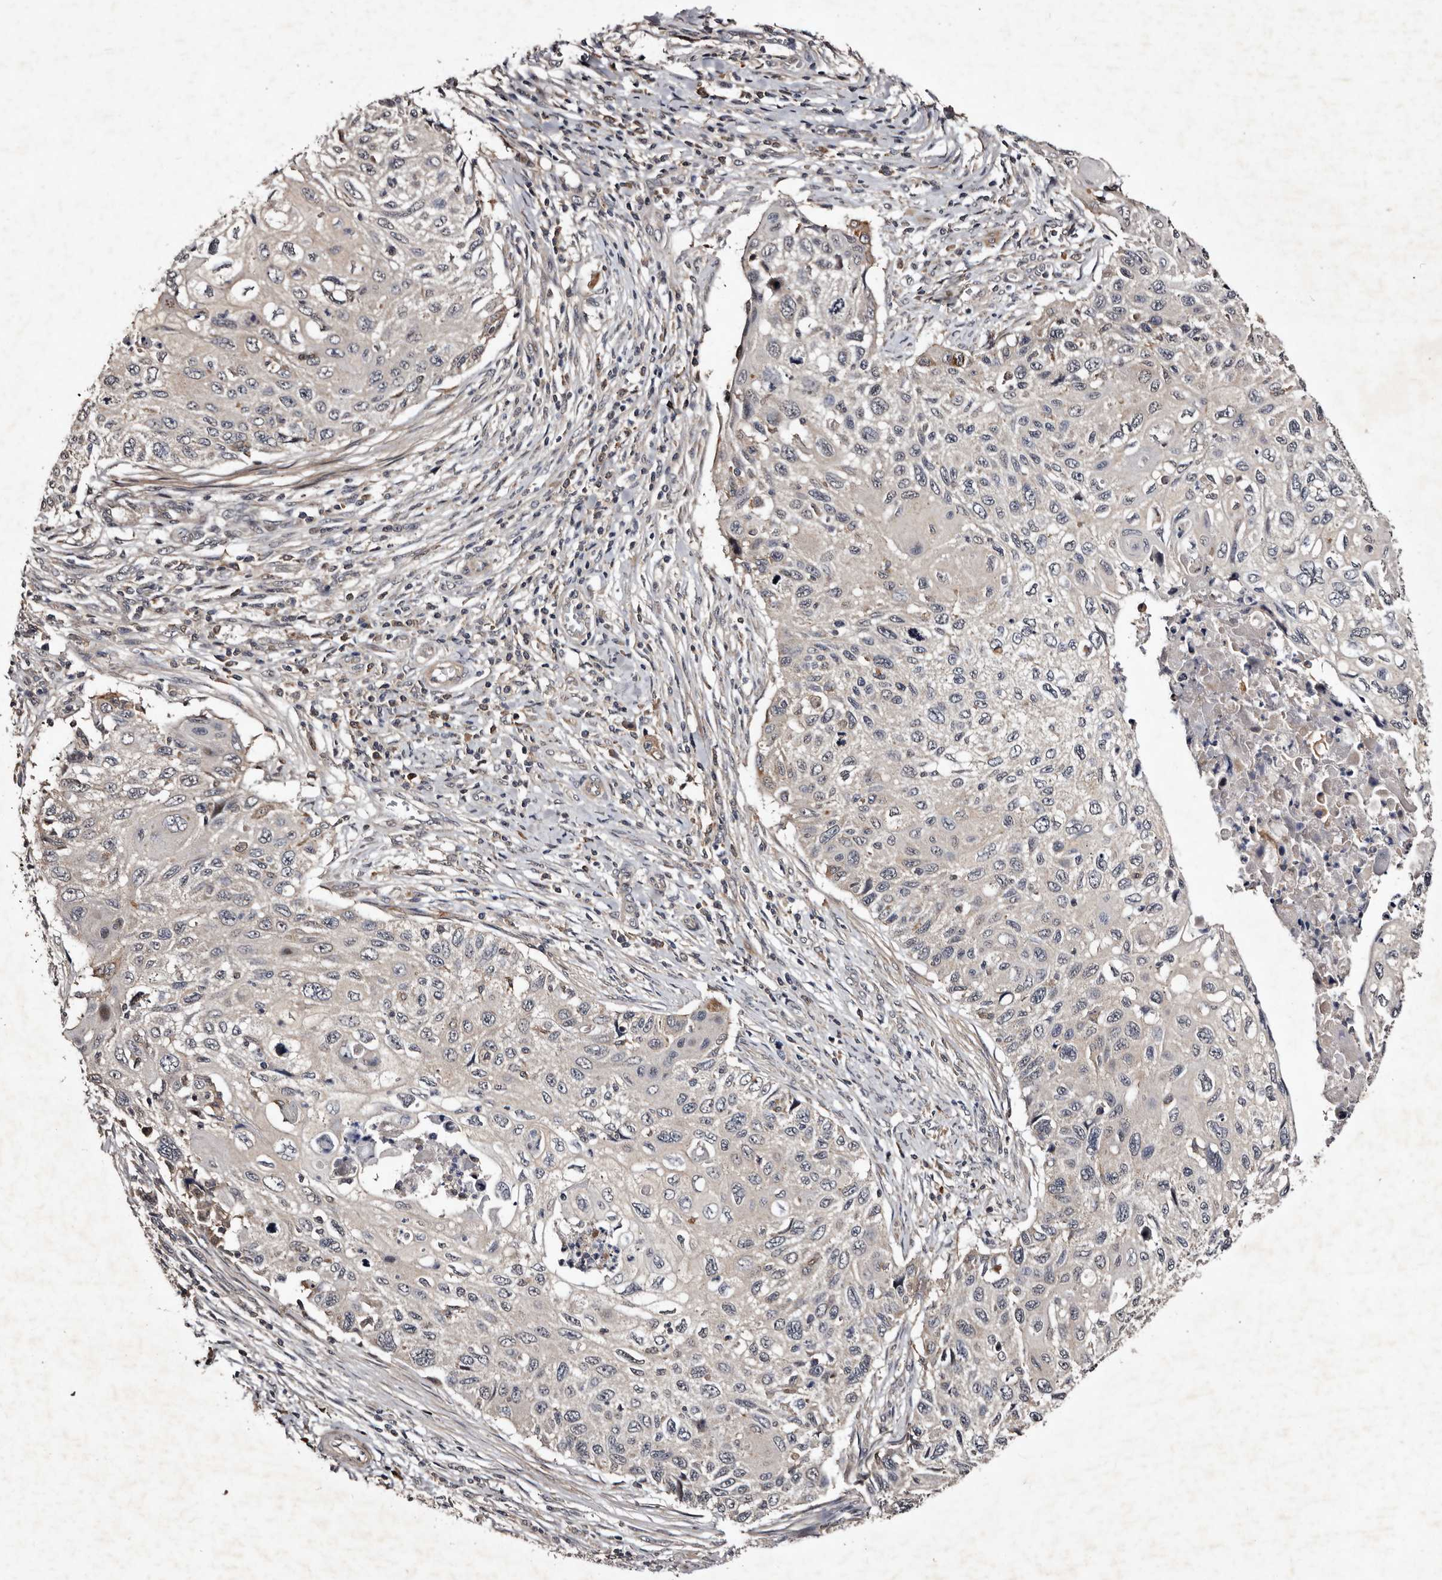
{"staining": {"intensity": "negative", "quantity": "none", "location": "none"}, "tissue": "cervical cancer", "cell_type": "Tumor cells", "image_type": "cancer", "snomed": [{"axis": "morphology", "description": "Squamous cell carcinoma, NOS"}, {"axis": "topography", "description": "Cervix"}], "caption": "IHC photomicrograph of human cervical cancer stained for a protein (brown), which reveals no expression in tumor cells.", "gene": "MKRN3", "patient": {"sex": "female", "age": 70}}